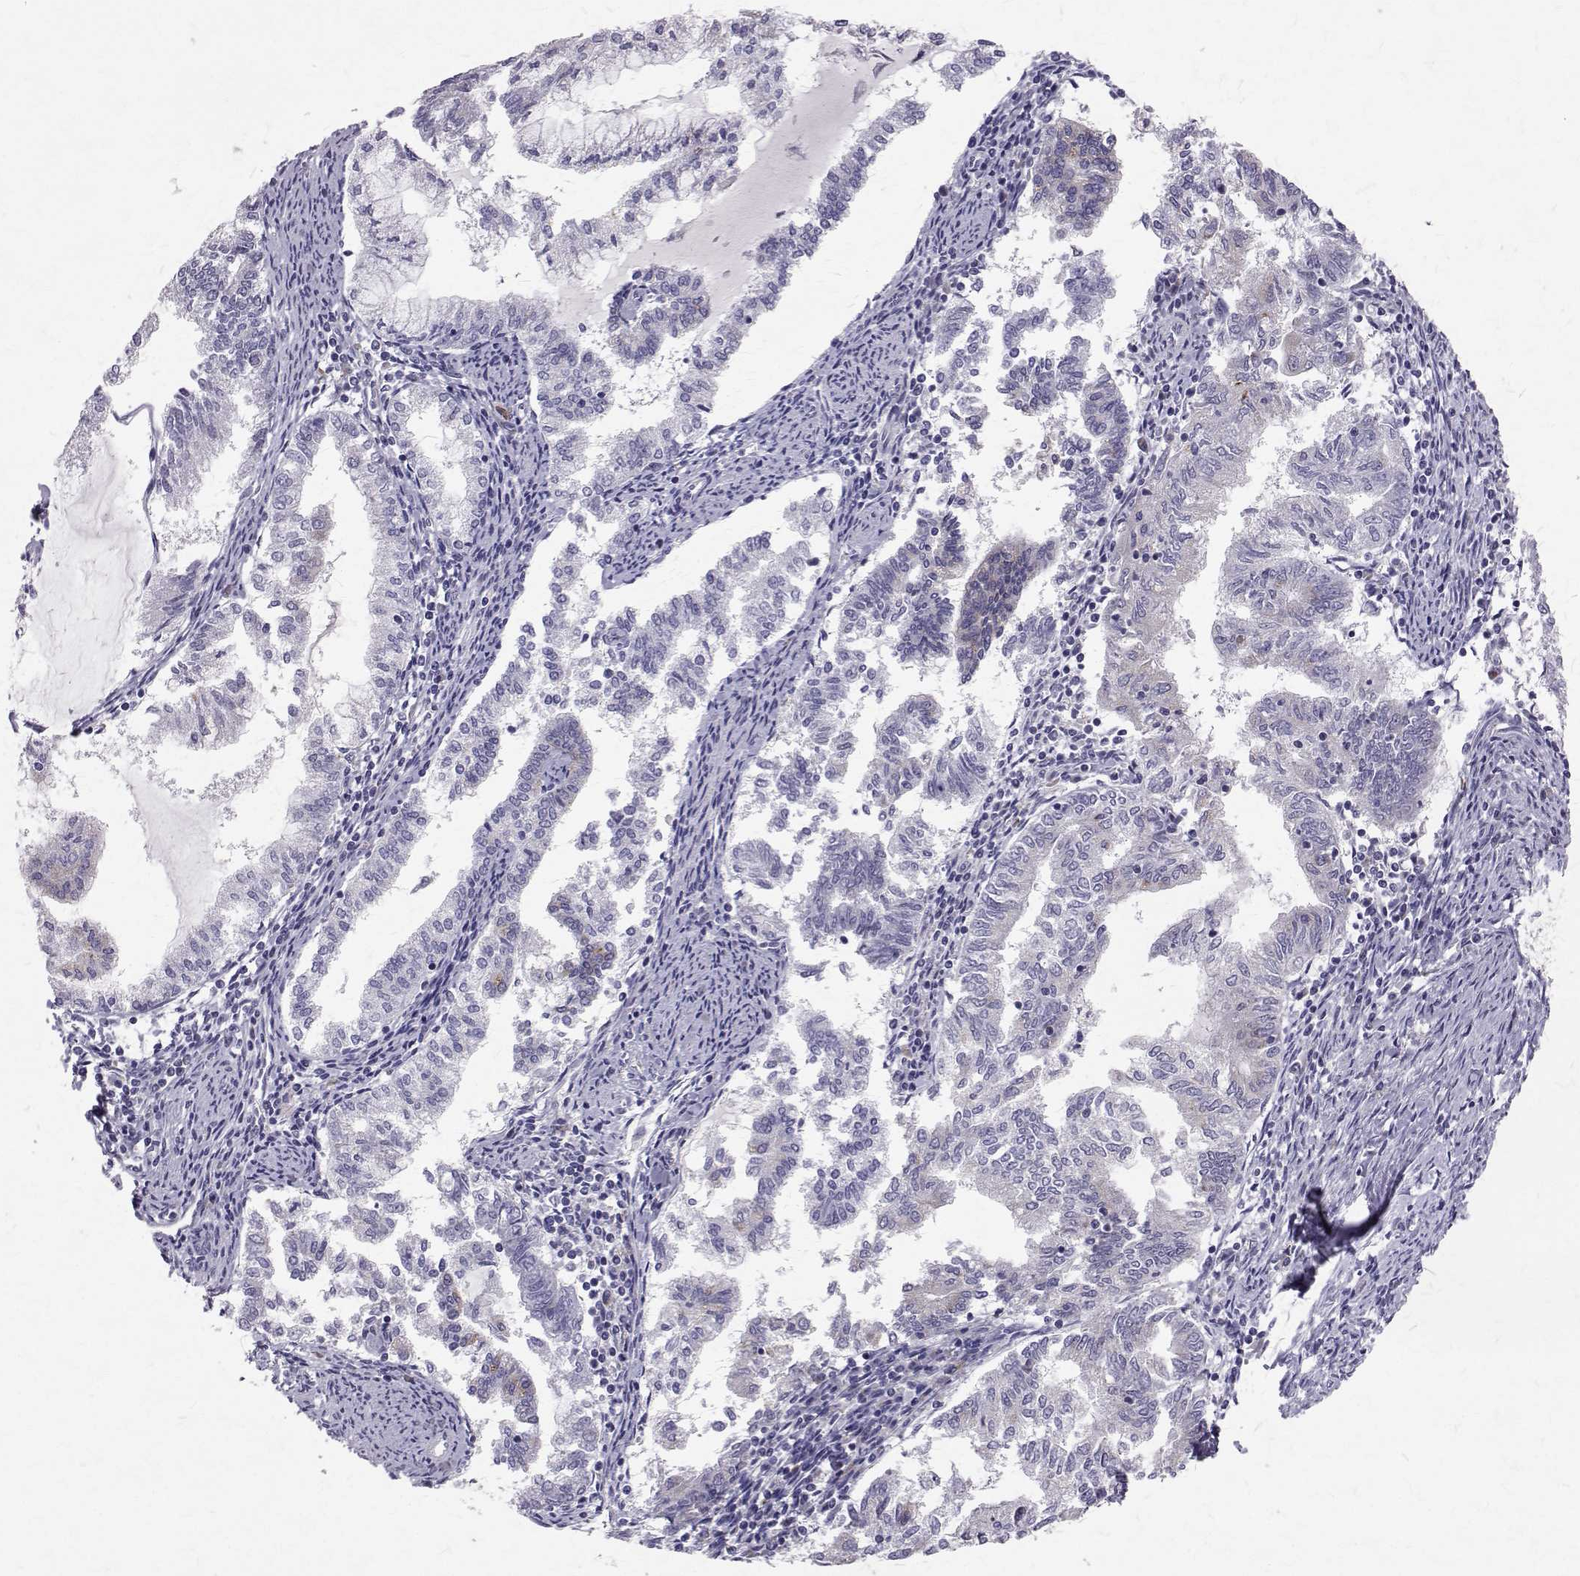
{"staining": {"intensity": "negative", "quantity": "none", "location": "none"}, "tissue": "endometrial cancer", "cell_type": "Tumor cells", "image_type": "cancer", "snomed": [{"axis": "morphology", "description": "Adenocarcinoma, NOS"}, {"axis": "topography", "description": "Endometrium"}], "caption": "An IHC micrograph of endometrial adenocarcinoma is shown. There is no staining in tumor cells of endometrial adenocarcinoma.", "gene": "ARFGAP1", "patient": {"sex": "female", "age": 79}}